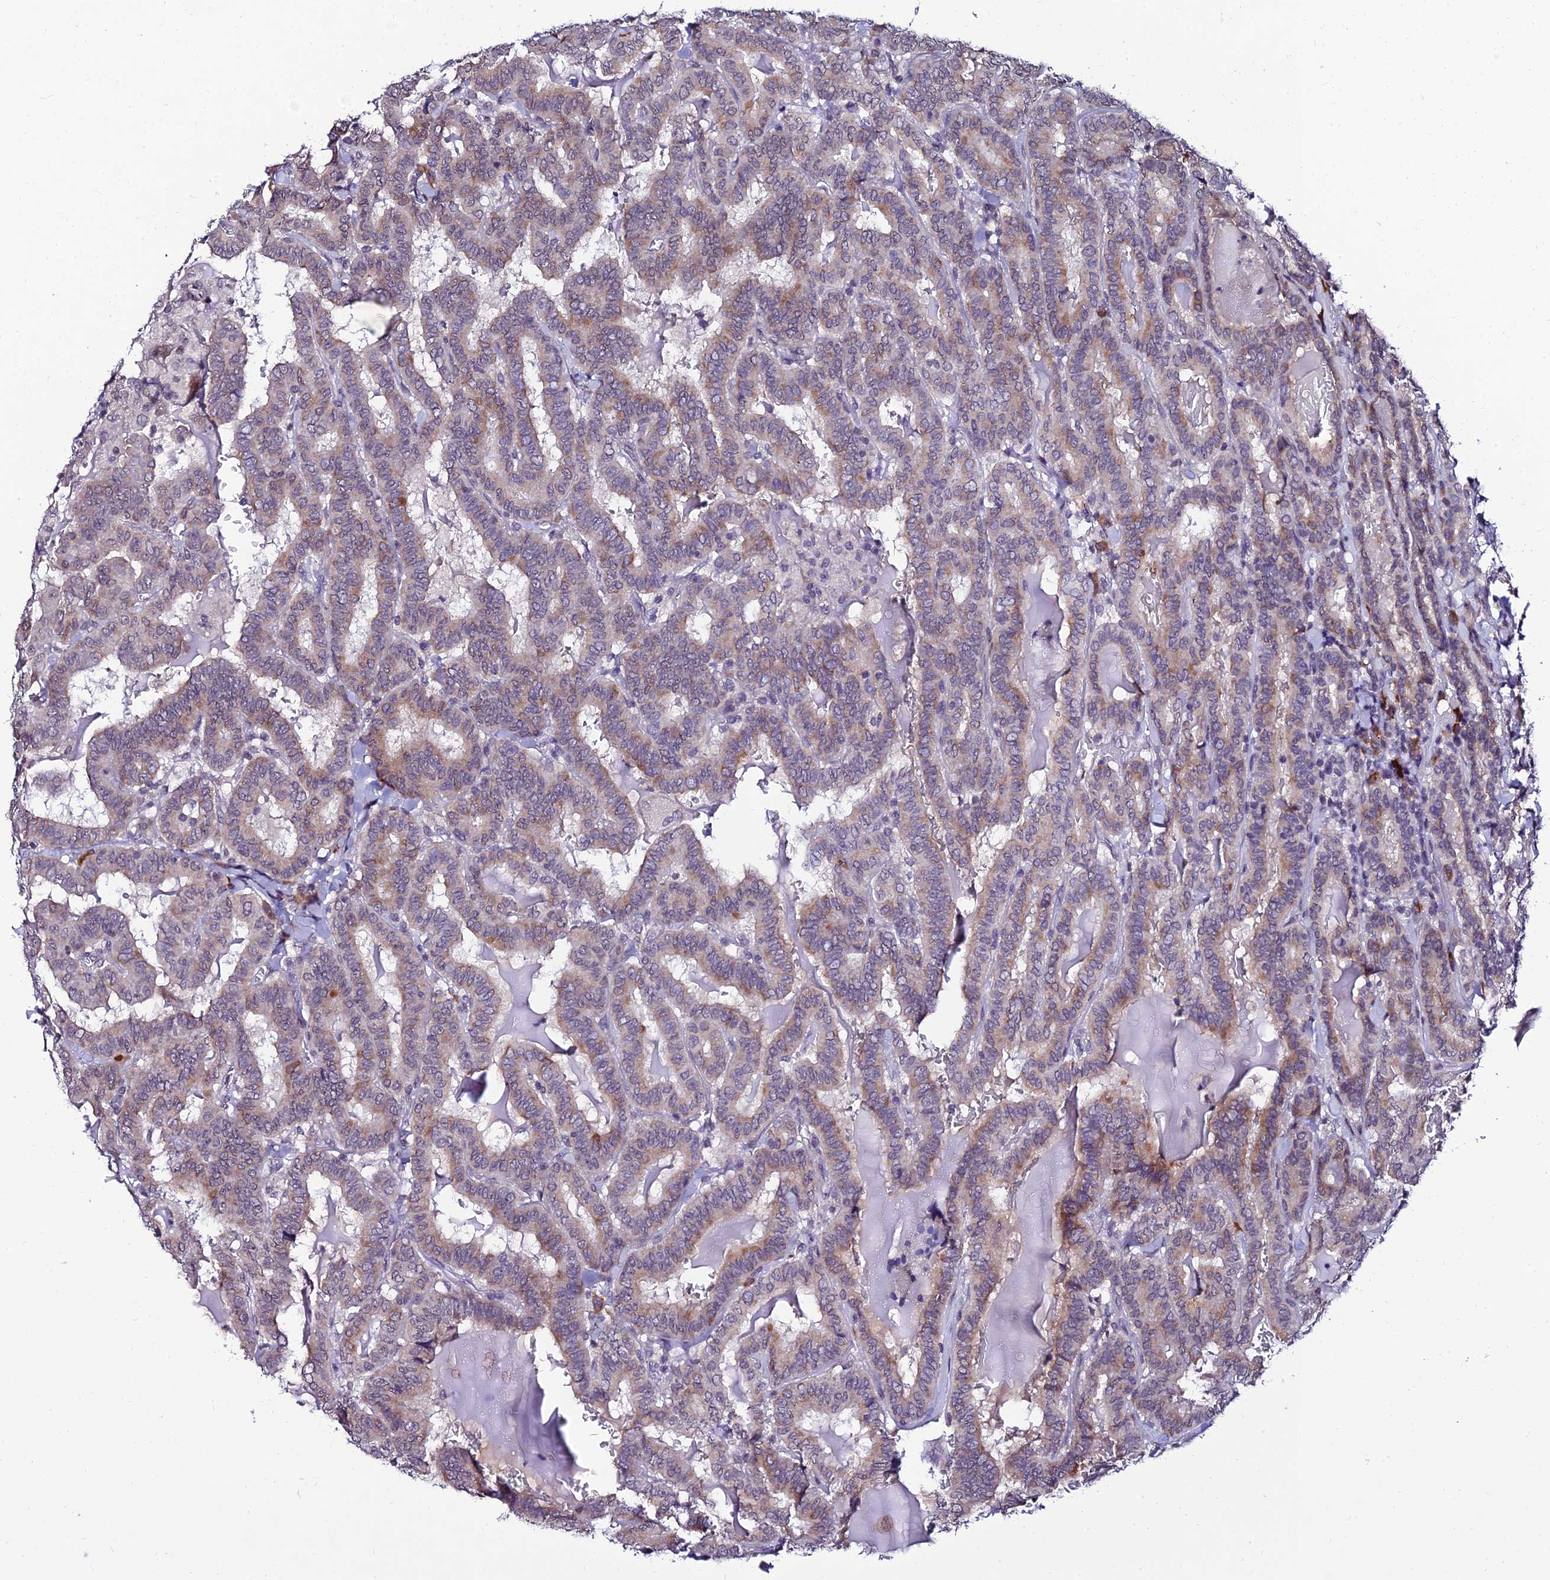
{"staining": {"intensity": "moderate", "quantity": ">75%", "location": "cytoplasmic/membranous"}, "tissue": "thyroid cancer", "cell_type": "Tumor cells", "image_type": "cancer", "snomed": [{"axis": "morphology", "description": "Papillary adenocarcinoma, NOS"}, {"axis": "topography", "description": "Thyroid gland"}], "caption": "Protein expression by immunohistochemistry shows moderate cytoplasmic/membranous positivity in about >75% of tumor cells in papillary adenocarcinoma (thyroid). The protein of interest is shown in brown color, while the nuclei are stained blue.", "gene": "CDNF", "patient": {"sex": "female", "age": 72}}